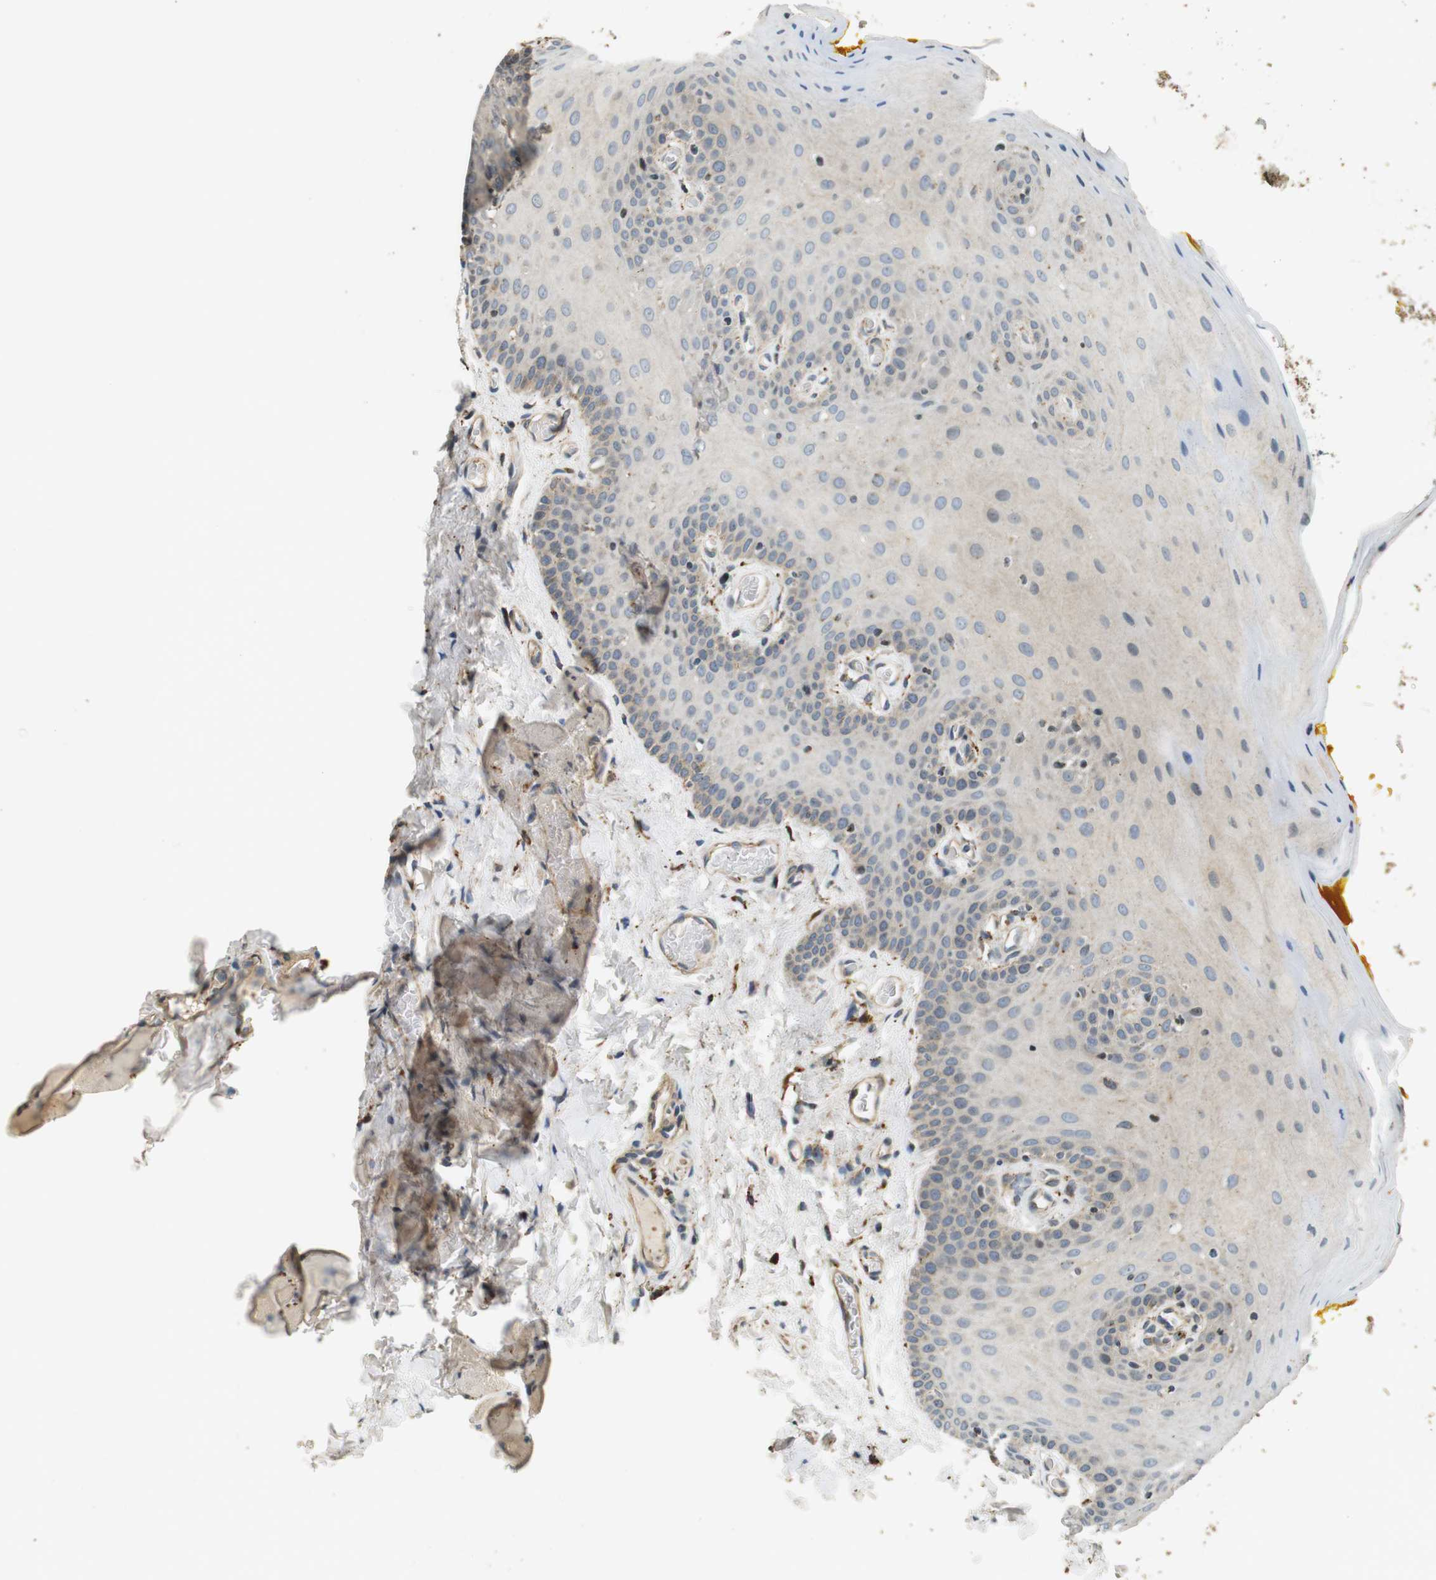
{"staining": {"intensity": "moderate", "quantity": "<25%", "location": "cytoplasmic/membranous"}, "tissue": "oral mucosa", "cell_type": "Squamous epithelial cells", "image_type": "normal", "snomed": [{"axis": "morphology", "description": "Normal tissue, NOS"}, {"axis": "topography", "description": "Oral tissue"}], "caption": "There is low levels of moderate cytoplasmic/membranous expression in squamous epithelial cells of unremarkable oral mucosa, as demonstrated by immunohistochemical staining (brown color).", "gene": "TXNRD1", "patient": {"sex": "male", "age": 54}}